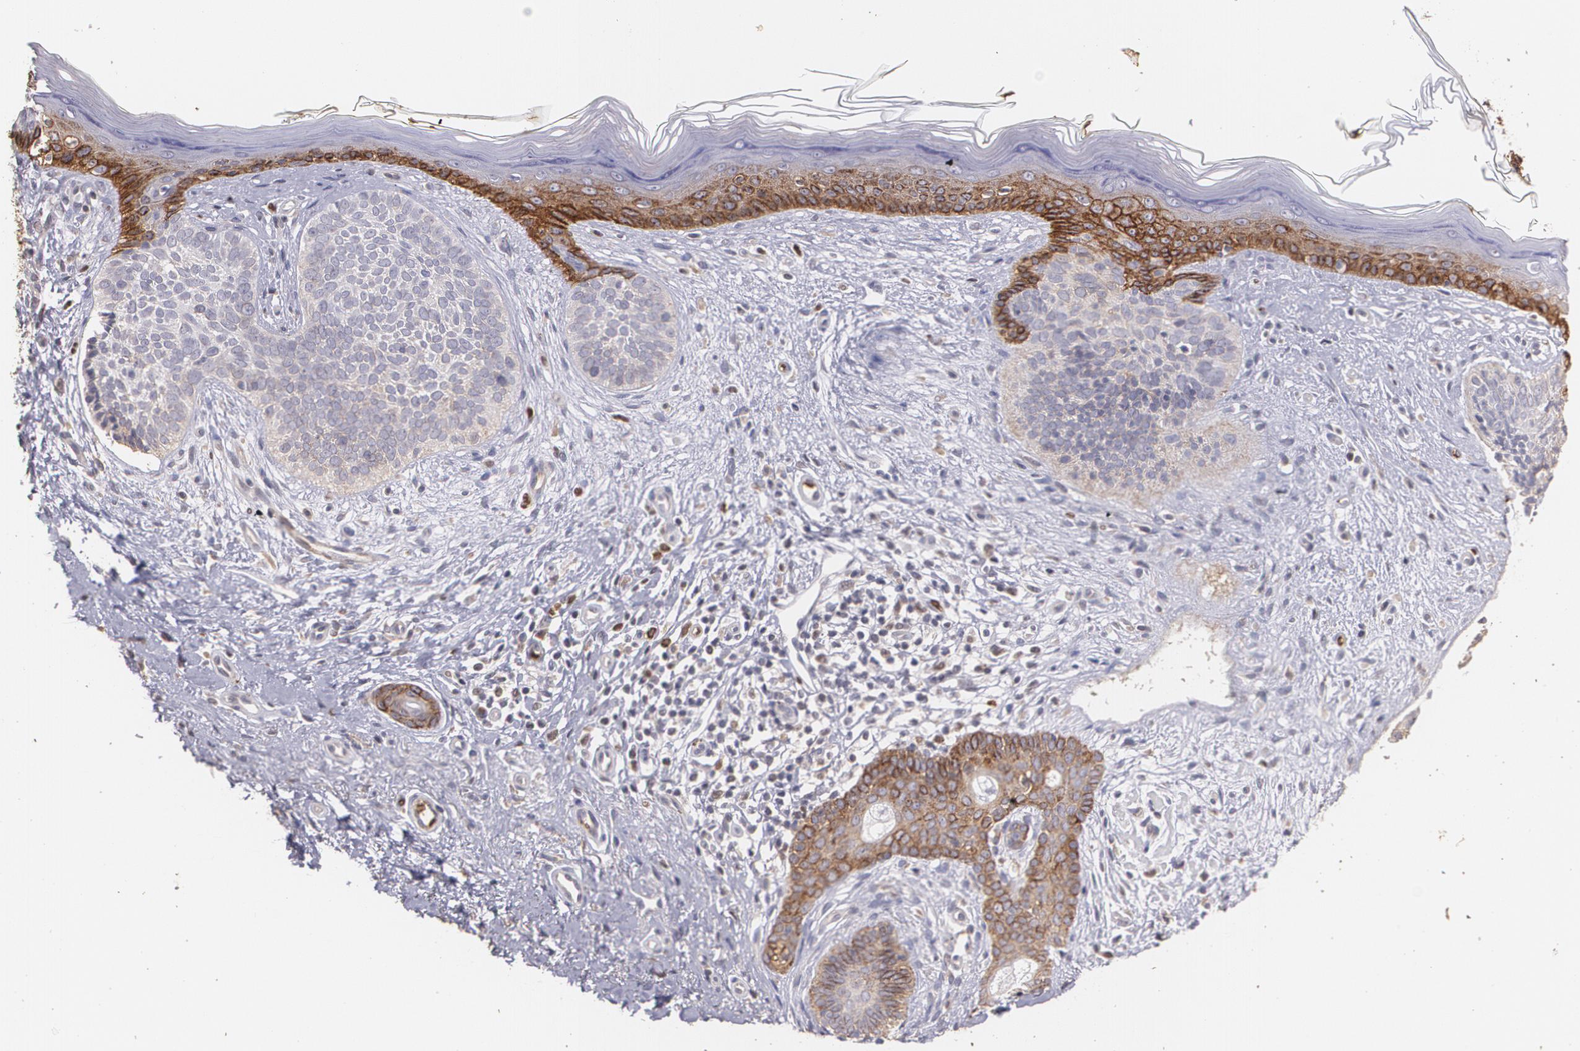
{"staining": {"intensity": "weak", "quantity": ">75%", "location": "cytoplasmic/membranous"}, "tissue": "skin cancer", "cell_type": "Tumor cells", "image_type": "cancer", "snomed": [{"axis": "morphology", "description": "Basal cell carcinoma"}, {"axis": "topography", "description": "Skin"}], "caption": "IHC photomicrograph of skin cancer (basal cell carcinoma) stained for a protein (brown), which shows low levels of weak cytoplasmic/membranous expression in about >75% of tumor cells.", "gene": "SLC2A1", "patient": {"sex": "female", "age": 78}}